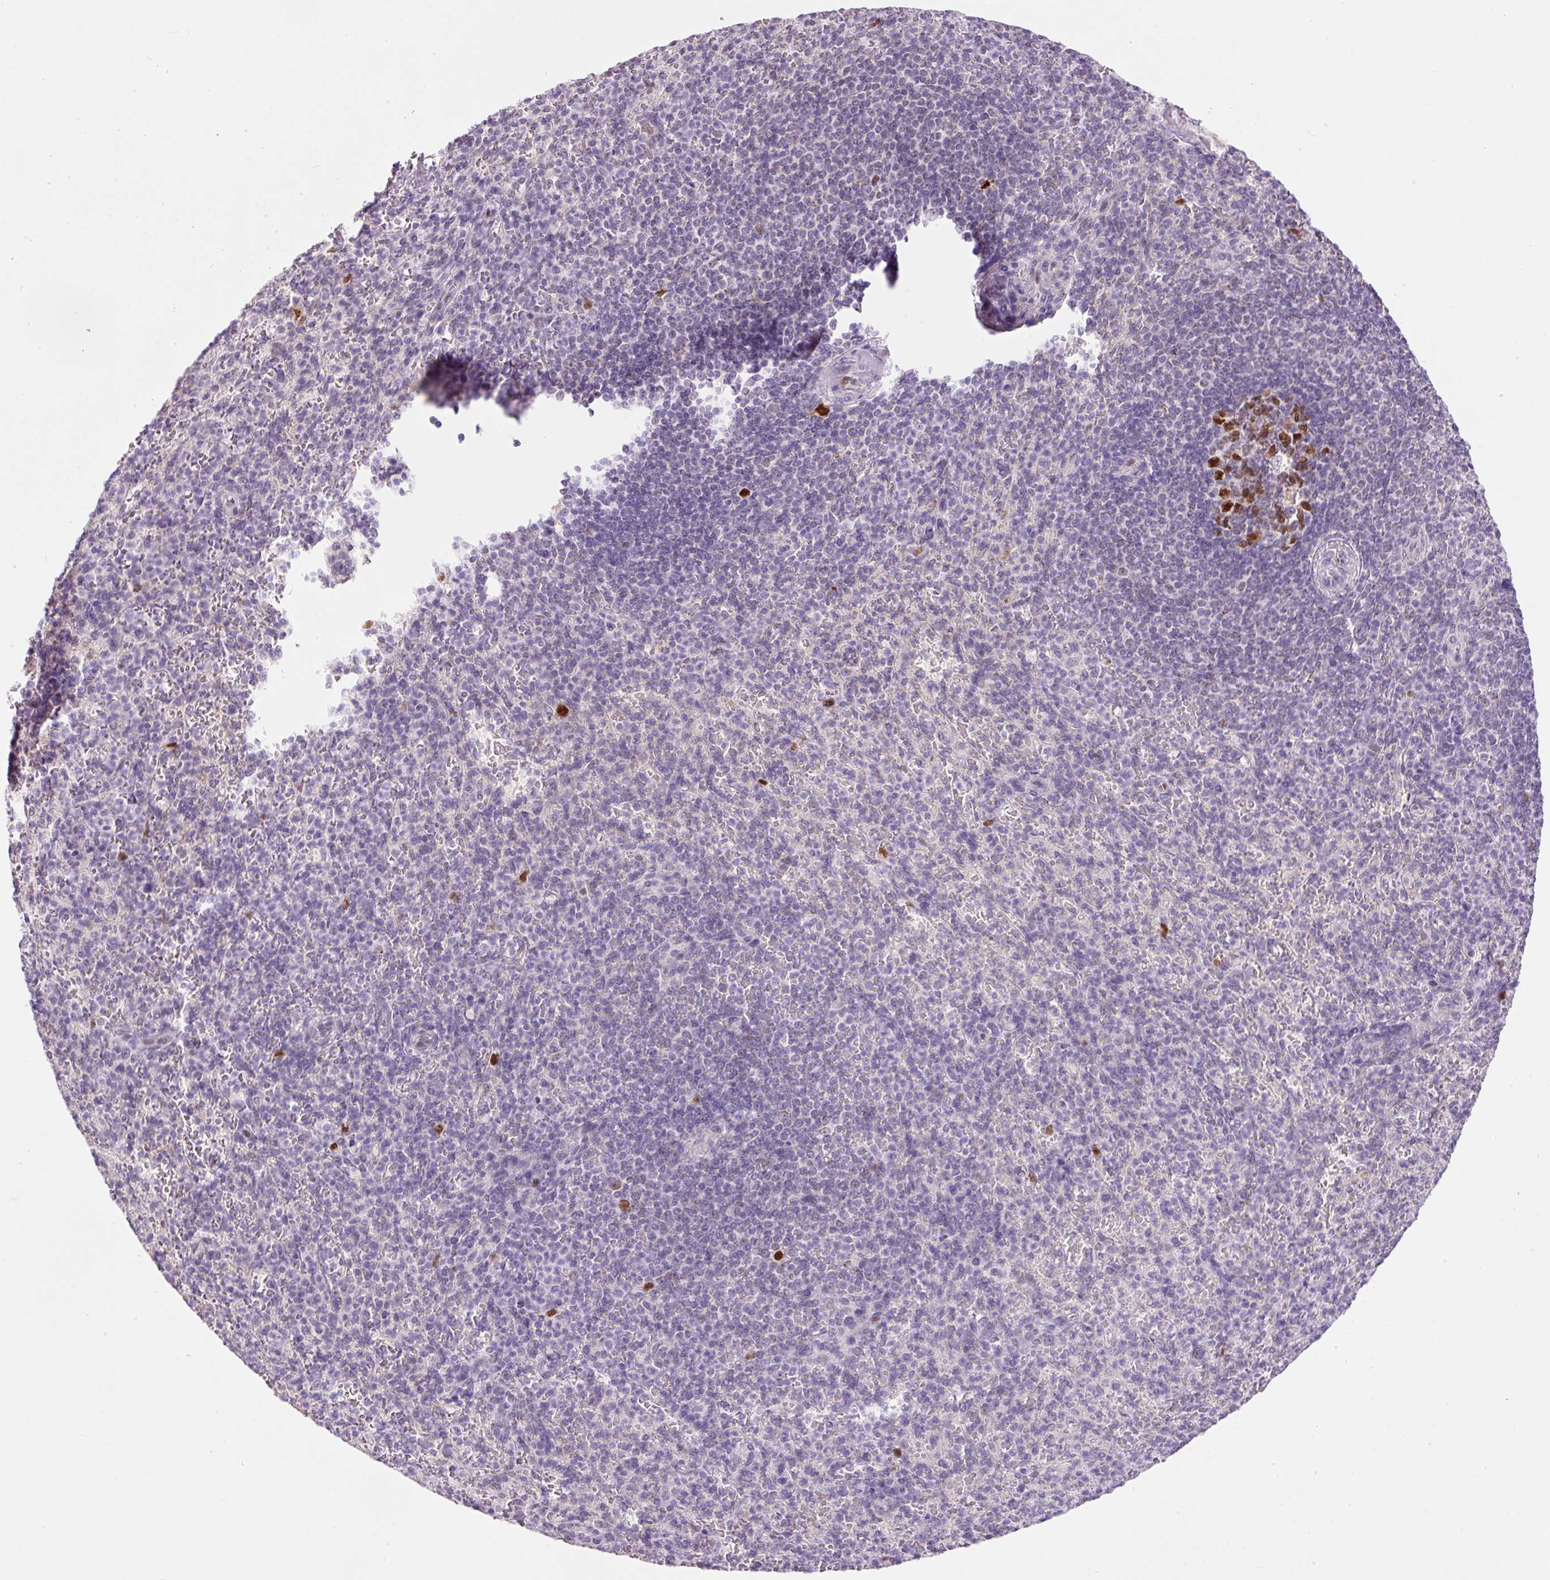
{"staining": {"intensity": "moderate", "quantity": "<25%", "location": "nuclear"}, "tissue": "spleen", "cell_type": "Cells in red pulp", "image_type": "normal", "snomed": [{"axis": "morphology", "description": "Normal tissue, NOS"}, {"axis": "topography", "description": "Spleen"}], "caption": "This is a histology image of IHC staining of benign spleen, which shows moderate staining in the nuclear of cells in red pulp.", "gene": "KPNA2", "patient": {"sex": "female", "age": 74}}